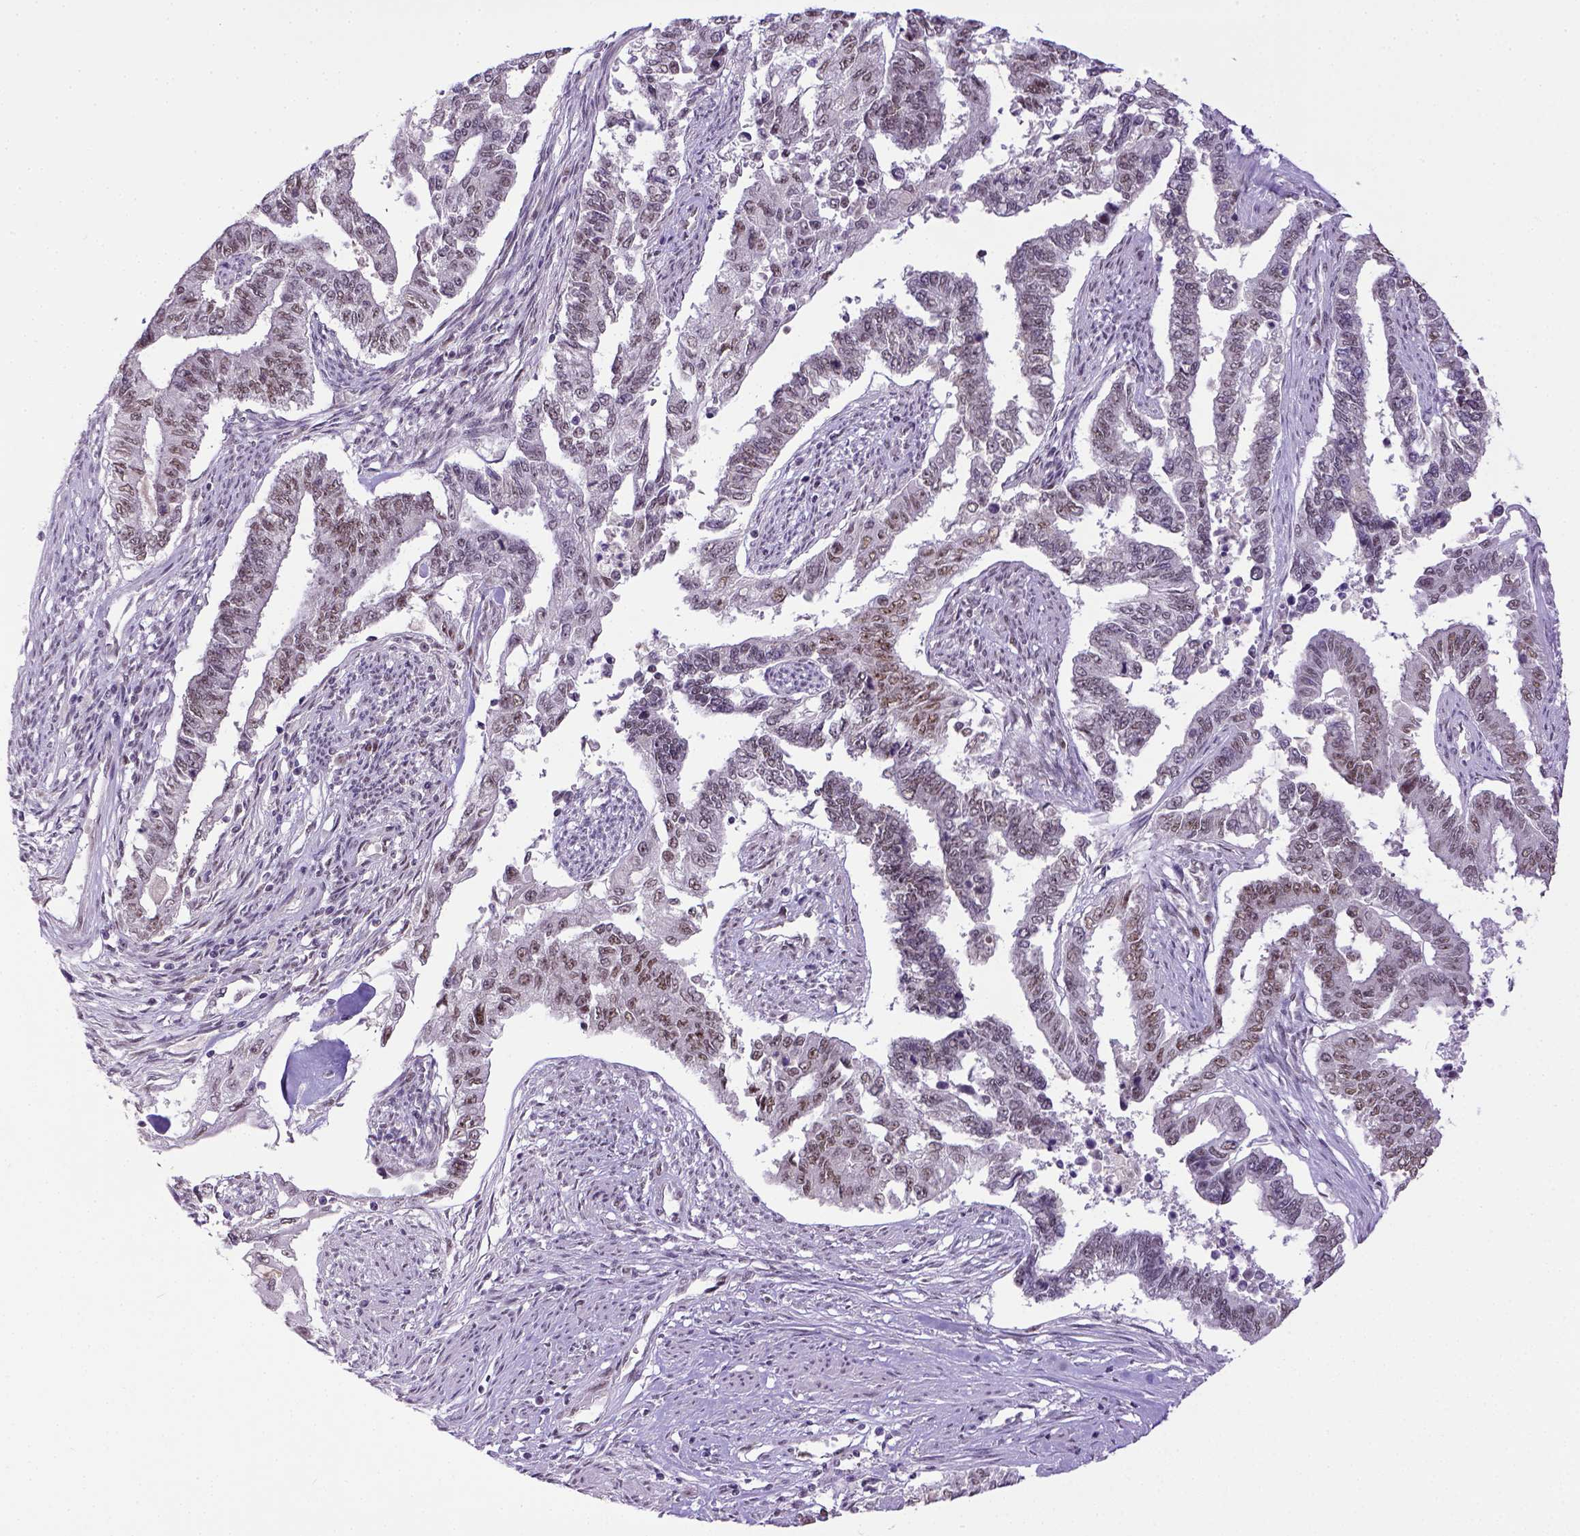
{"staining": {"intensity": "weak", "quantity": ">75%", "location": "nuclear"}, "tissue": "endometrial cancer", "cell_type": "Tumor cells", "image_type": "cancer", "snomed": [{"axis": "morphology", "description": "Adenocarcinoma, NOS"}, {"axis": "topography", "description": "Uterus"}], "caption": "Endometrial cancer stained with IHC demonstrates weak nuclear expression in about >75% of tumor cells. (IHC, brightfield microscopy, high magnification).", "gene": "ERCC1", "patient": {"sex": "female", "age": 59}}